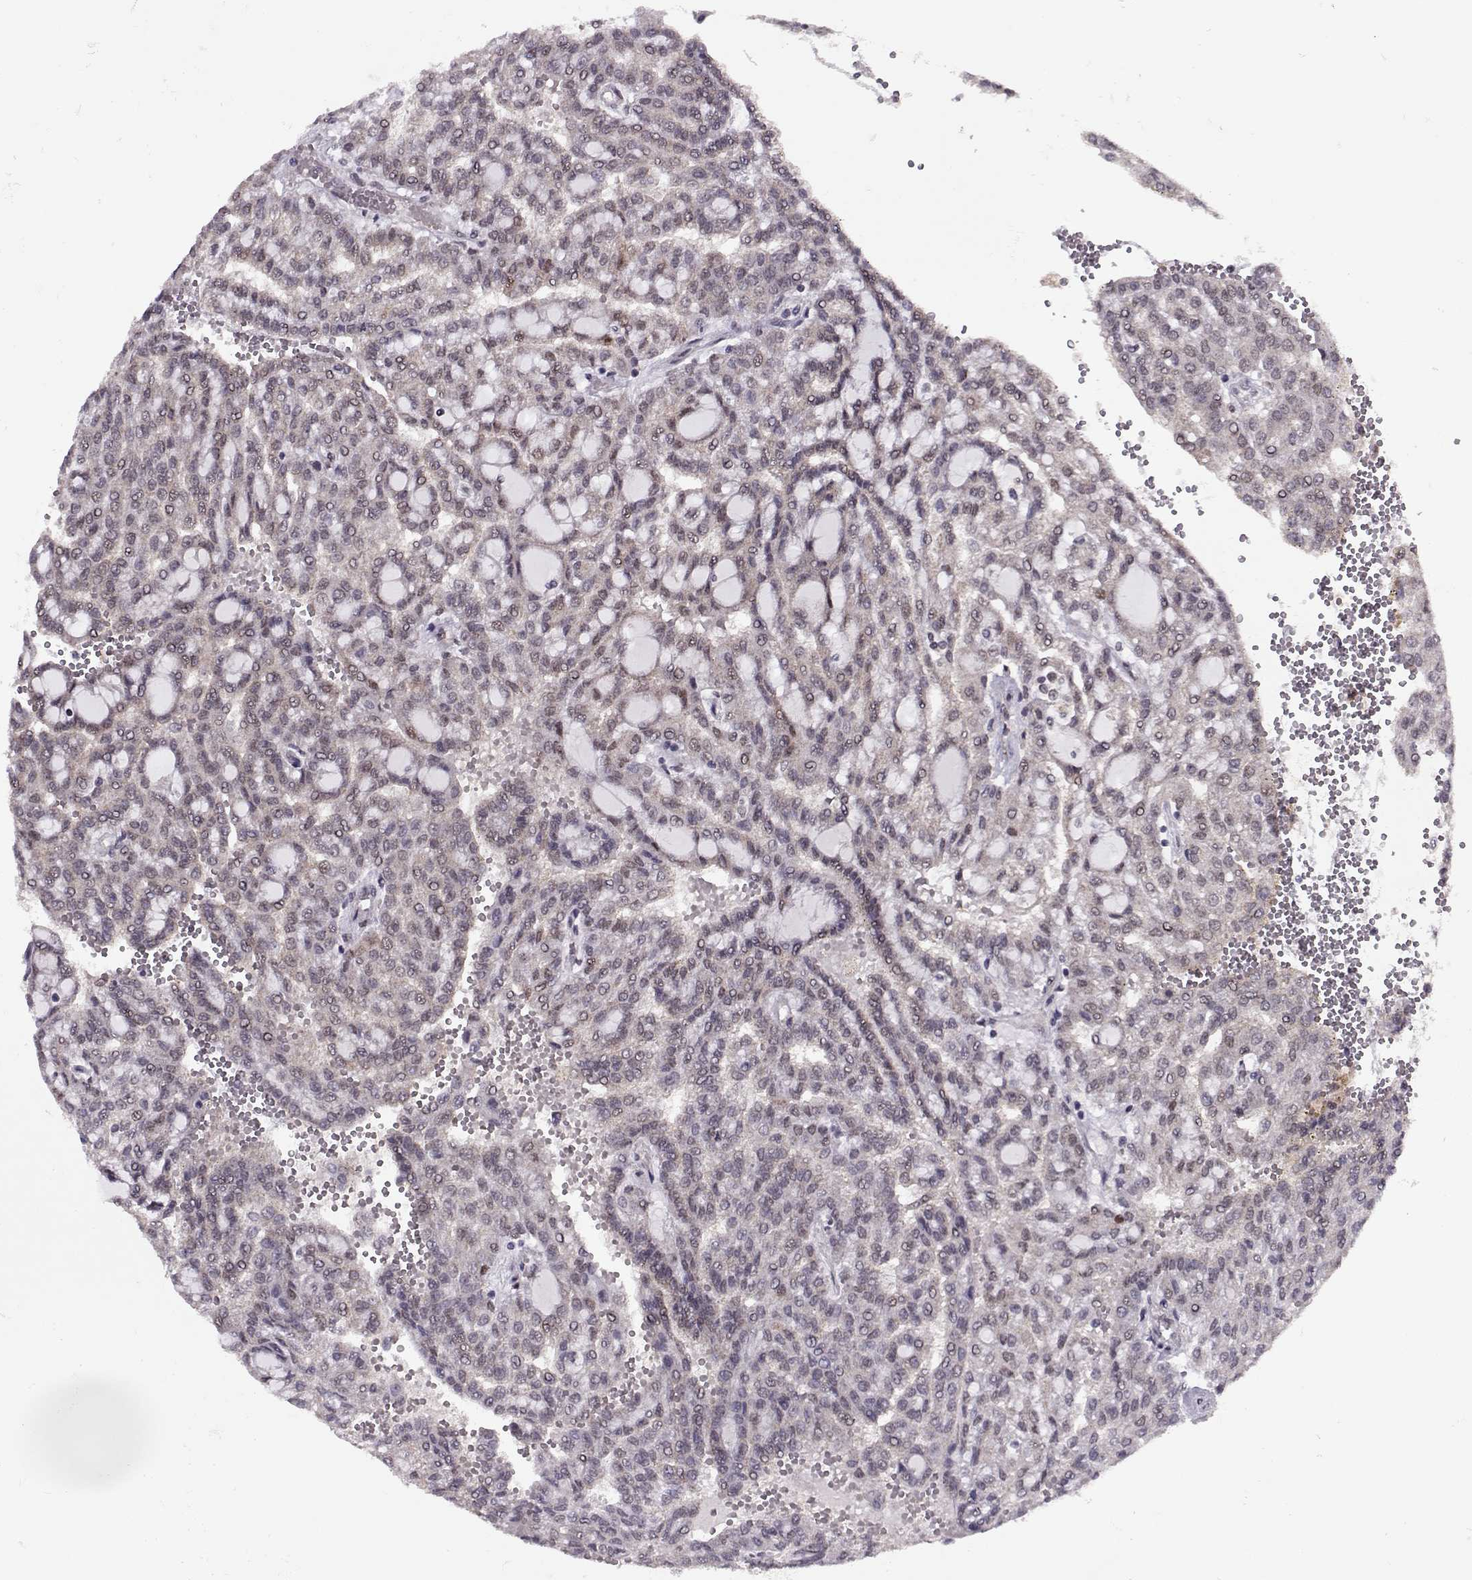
{"staining": {"intensity": "negative", "quantity": "none", "location": "none"}, "tissue": "renal cancer", "cell_type": "Tumor cells", "image_type": "cancer", "snomed": [{"axis": "morphology", "description": "Adenocarcinoma, NOS"}, {"axis": "topography", "description": "Kidney"}], "caption": "Tumor cells are negative for protein expression in human adenocarcinoma (renal). (DAB immunohistochemistry (IHC), high magnification).", "gene": "CDK4", "patient": {"sex": "male", "age": 63}}